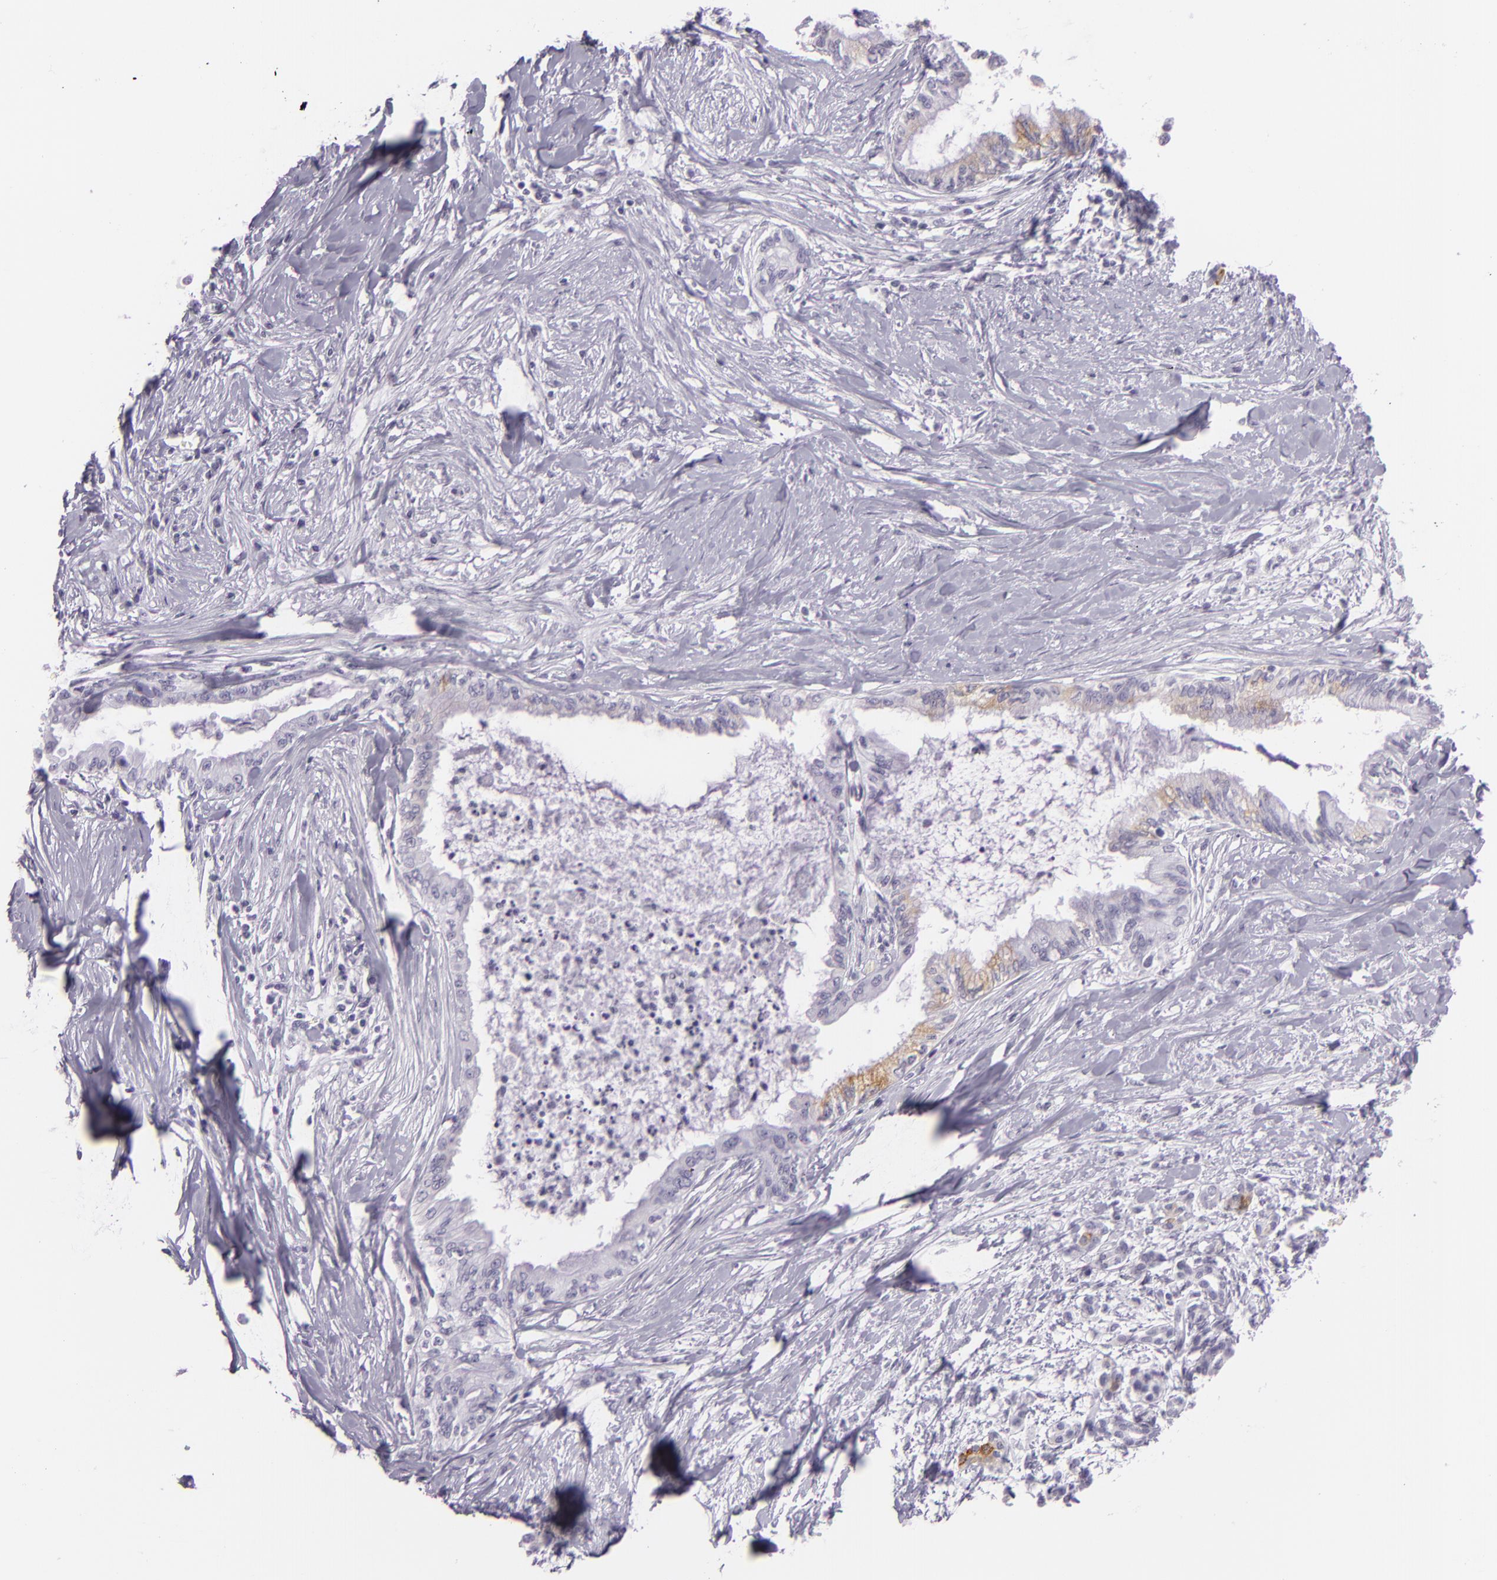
{"staining": {"intensity": "moderate", "quantity": "25%-75%", "location": "cytoplasmic/membranous"}, "tissue": "pancreatic cancer", "cell_type": "Tumor cells", "image_type": "cancer", "snomed": [{"axis": "morphology", "description": "Adenocarcinoma, NOS"}, {"axis": "topography", "description": "Pancreas"}], "caption": "Brown immunohistochemical staining in adenocarcinoma (pancreatic) demonstrates moderate cytoplasmic/membranous expression in about 25%-75% of tumor cells.", "gene": "MUC6", "patient": {"sex": "female", "age": 64}}